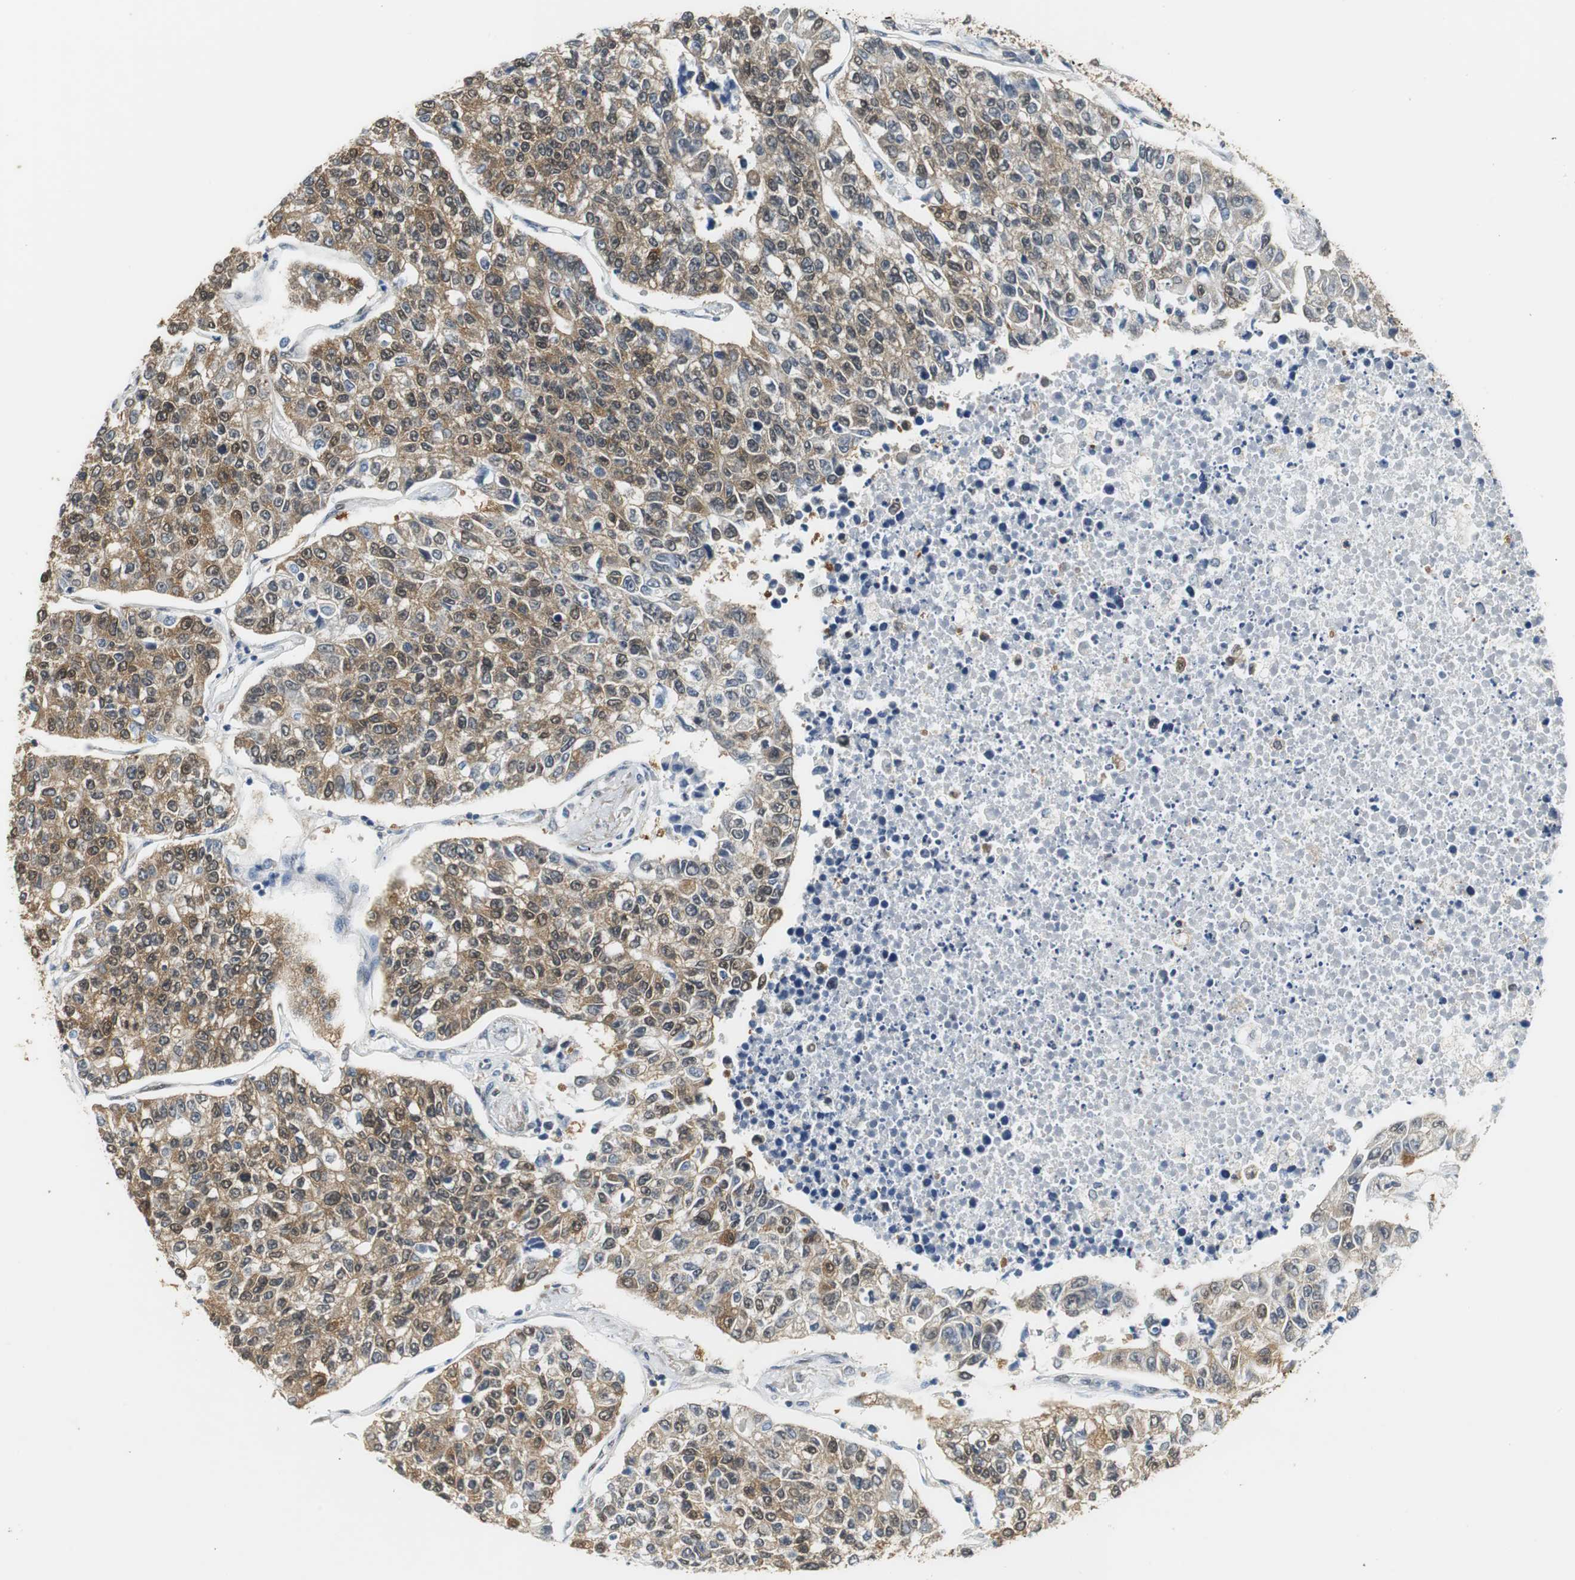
{"staining": {"intensity": "strong", "quantity": ">75%", "location": "cytoplasmic/membranous,nuclear"}, "tissue": "lung cancer", "cell_type": "Tumor cells", "image_type": "cancer", "snomed": [{"axis": "morphology", "description": "Adenocarcinoma, NOS"}, {"axis": "topography", "description": "Lung"}], "caption": "Protein staining shows strong cytoplasmic/membranous and nuclear positivity in about >75% of tumor cells in lung adenocarcinoma.", "gene": "UBQLN2", "patient": {"sex": "male", "age": 49}}